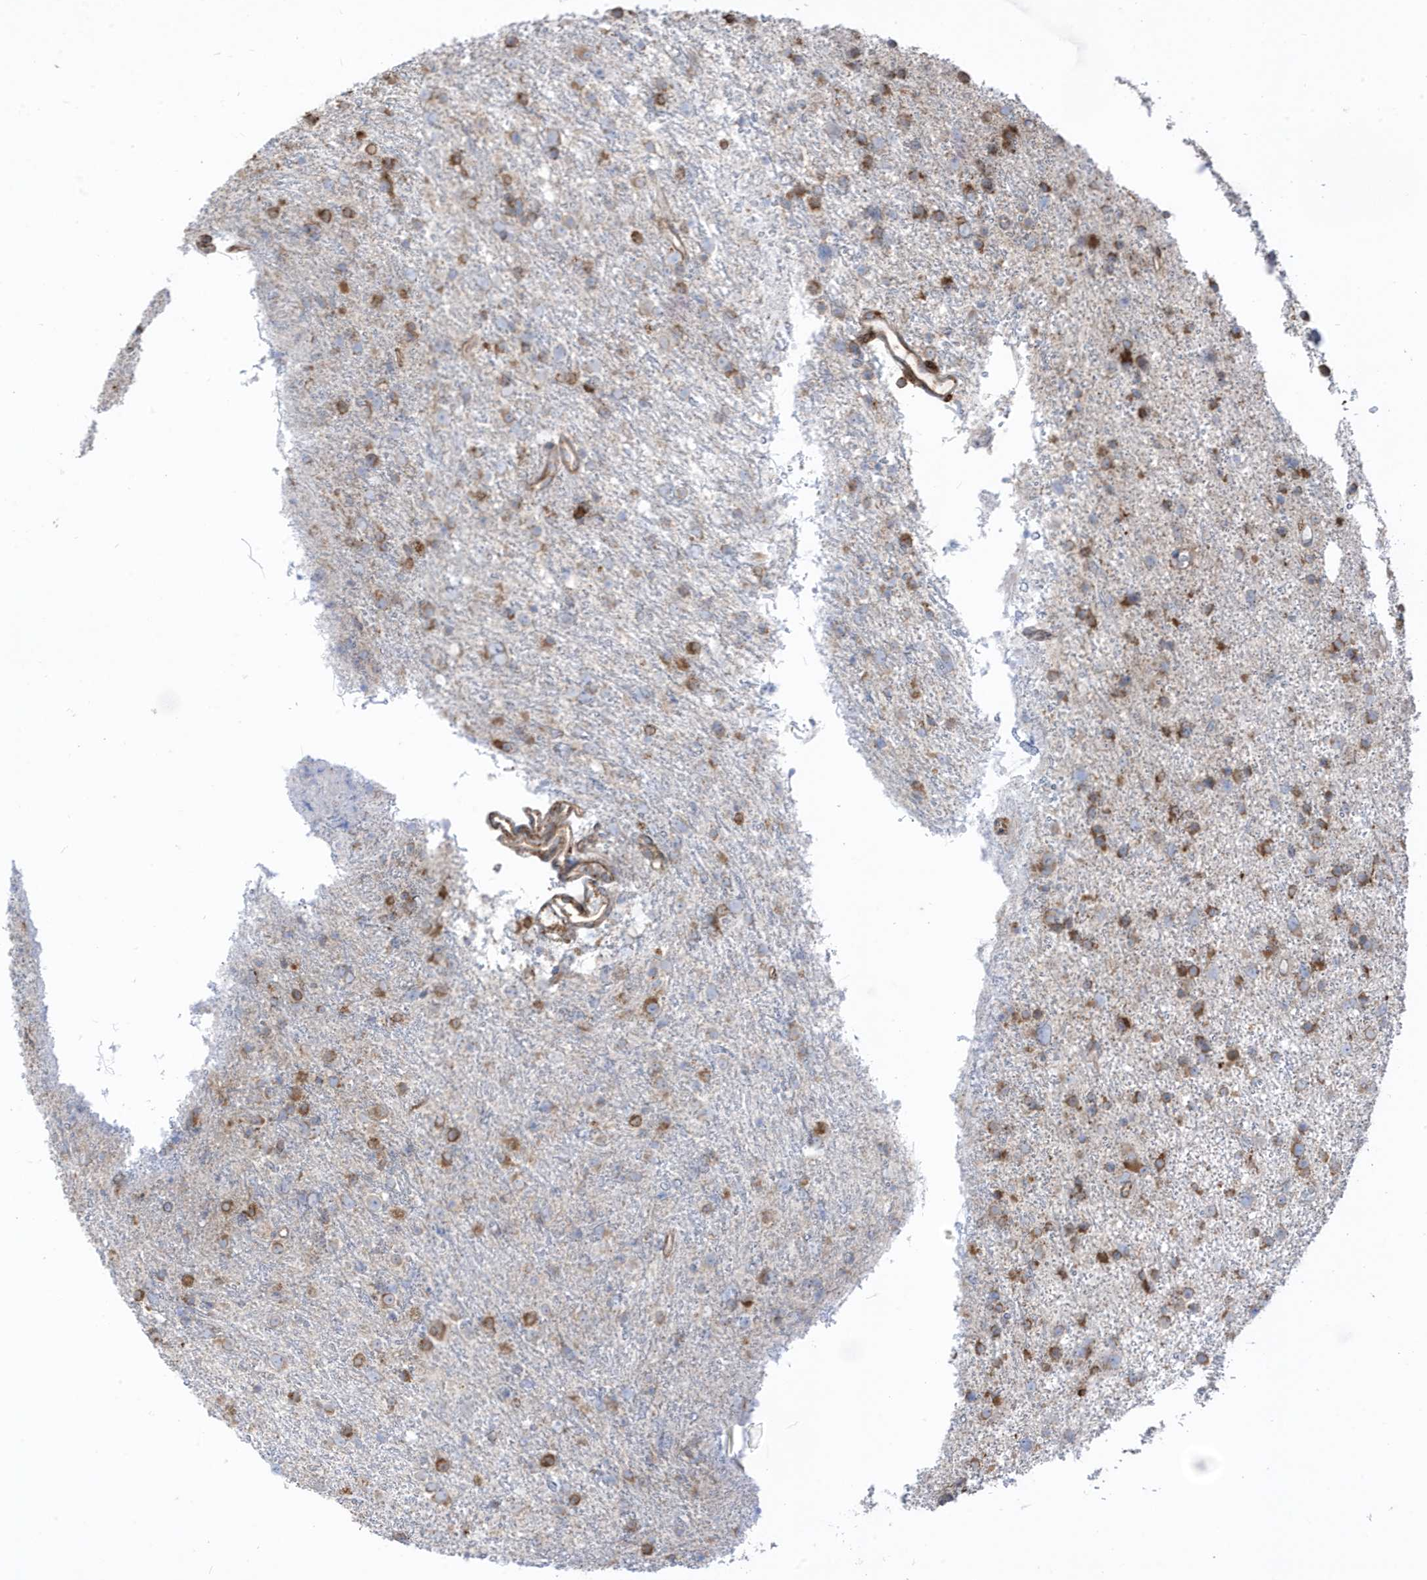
{"staining": {"intensity": "moderate", "quantity": "25%-75%", "location": "cytoplasmic/membranous"}, "tissue": "glioma", "cell_type": "Tumor cells", "image_type": "cancer", "snomed": [{"axis": "morphology", "description": "Glioma, malignant, Low grade"}, {"axis": "topography", "description": "Cerebral cortex"}], "caption": "Human malignant glioma (low-grade) stained for a protein (brown) shows moderate cytoplasmic/membranous positive expression in approximately 25%-75% of tumor cells.", "gene": "PDIA6", "patient": {"sex": "female", "age": 39}}